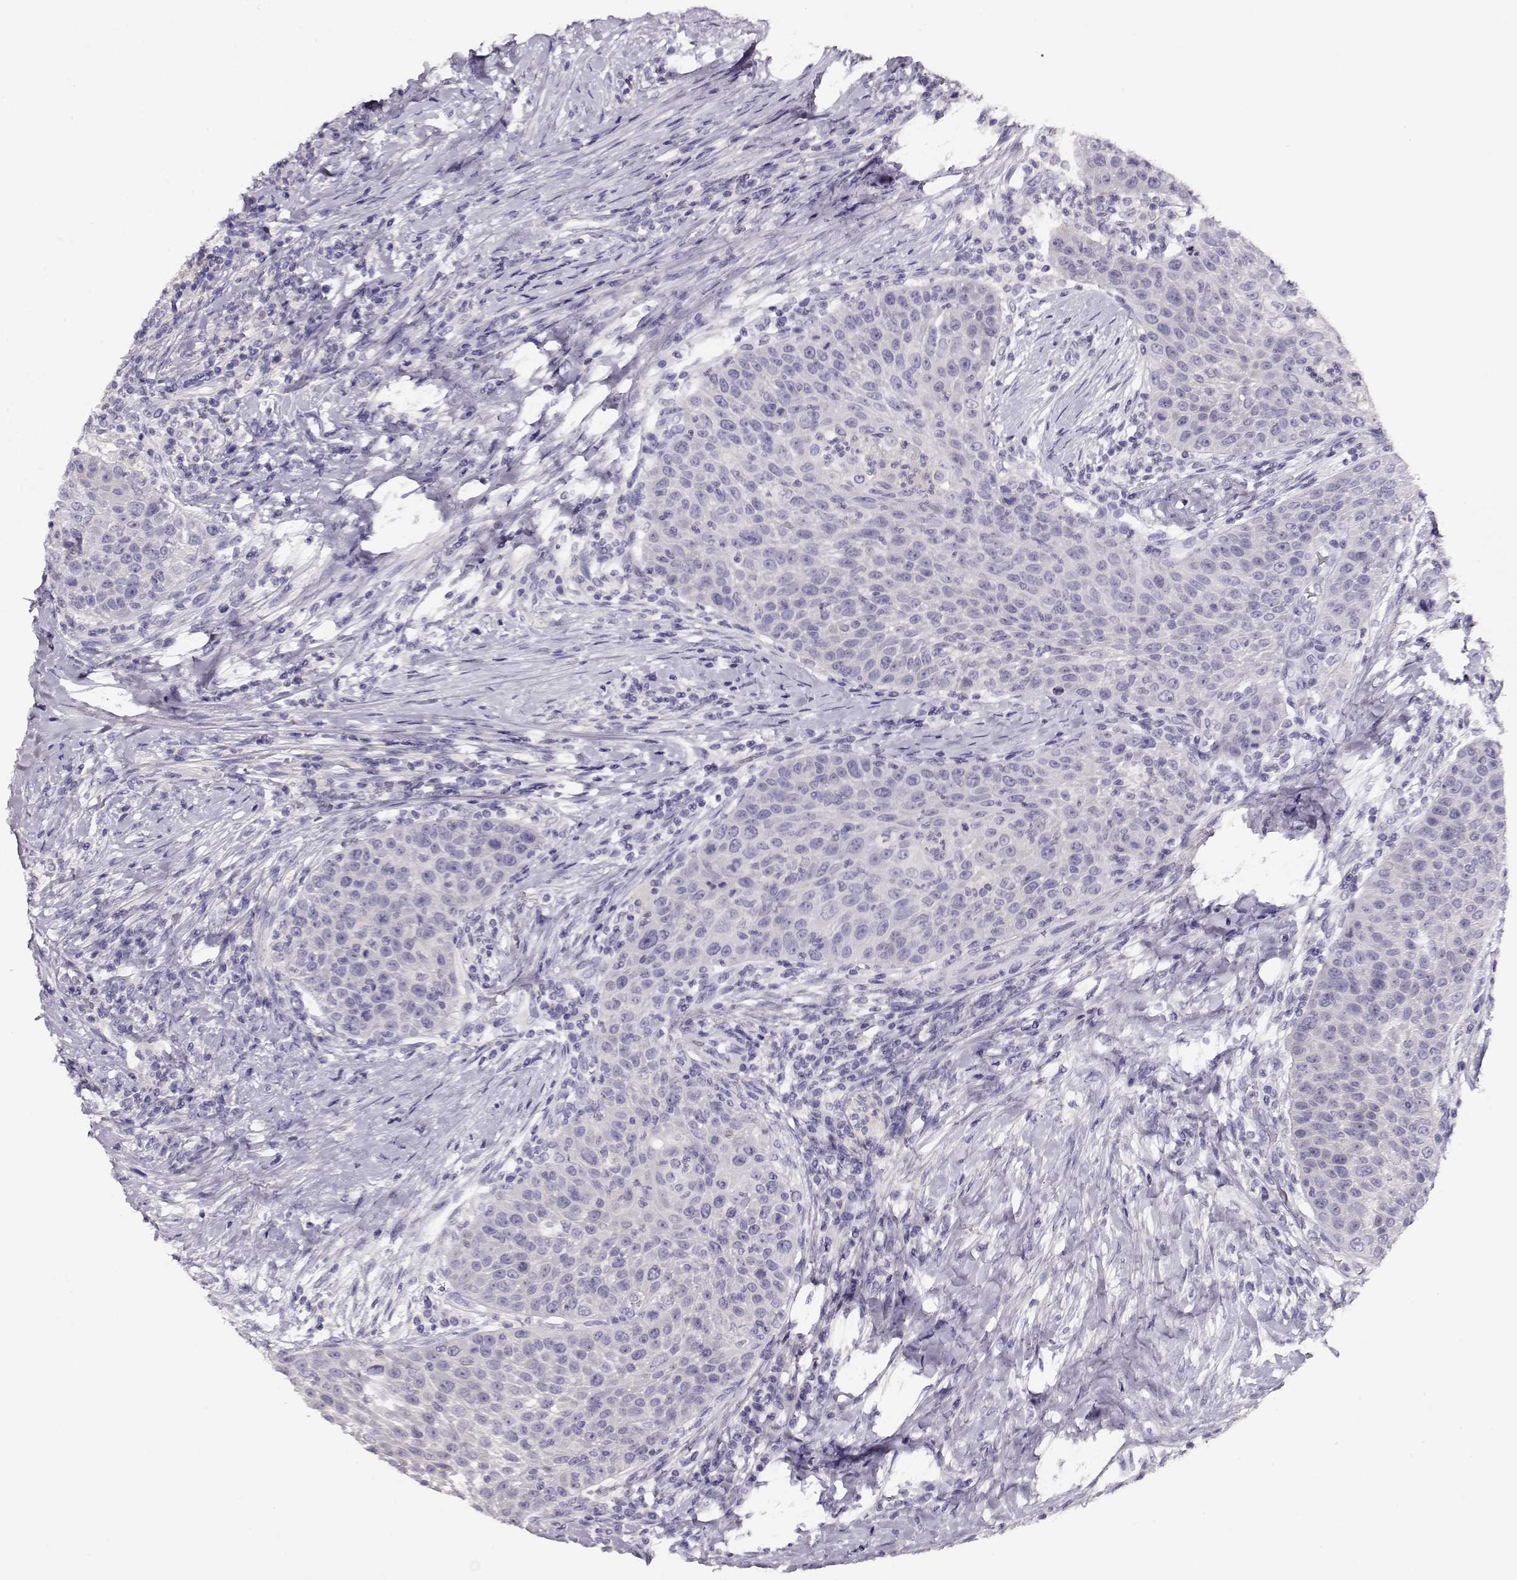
{"staining": {"intensity": "negative", "quantity": "none", "location": "none"}, "tissue": "head and neck cancer", "cell_type": "Tumor cells", "image_type": "cancer", "snomed": [{"axis": "morphology", "description": "Squamous cell carcinoma, NOS"}, {"axis": "topography", "description": "Head-Neck"}], "caption": "Immunohistochemical staining of head and neck squamous cell carcinoma reveals no significant positivity in tumor cells.", "gene": "NDRG4", "patient": {"sex": "male", "age": 69}}